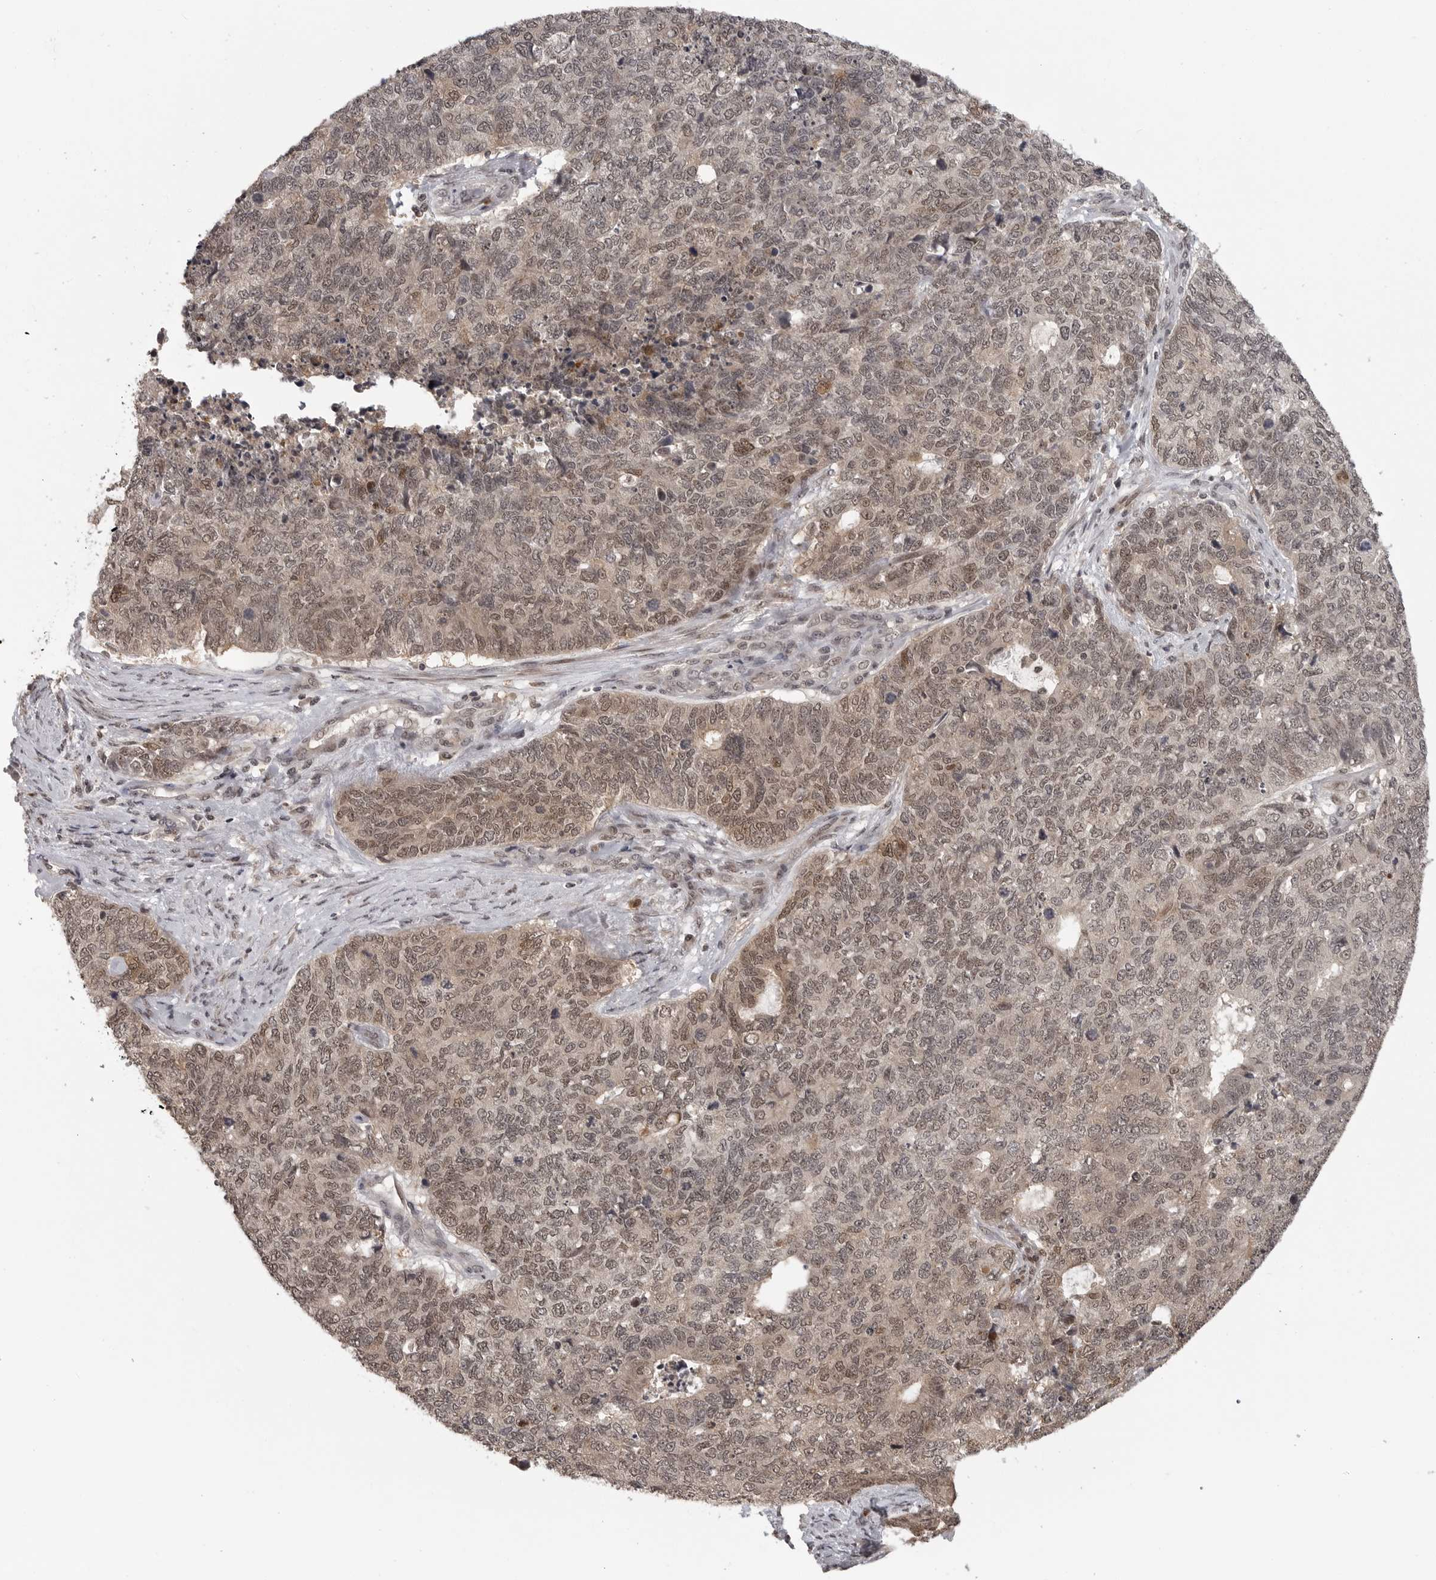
{"staining": {"intensity": "moderate", "quantity": ">75%", "location": "cytoplasmic/membranous,nuclear"}, "tissue": "cervical cancer", "cell_type": "Tumor cells", "image_type": "cancer", "snomed": [{"axis": "morphology", "description": "Squamous cell carcinoma, NOS"}, {"axis": "topography", "description": "Cervix"}], "caption": "A brown stain shows moderate cytoplasmic/membranous and nuclear expression of a protein in human cervical cancer (squamous cell carcinoma) tumor cells.", "gene": "PEG3", "patient": {"sex": "female", "age": 63}}